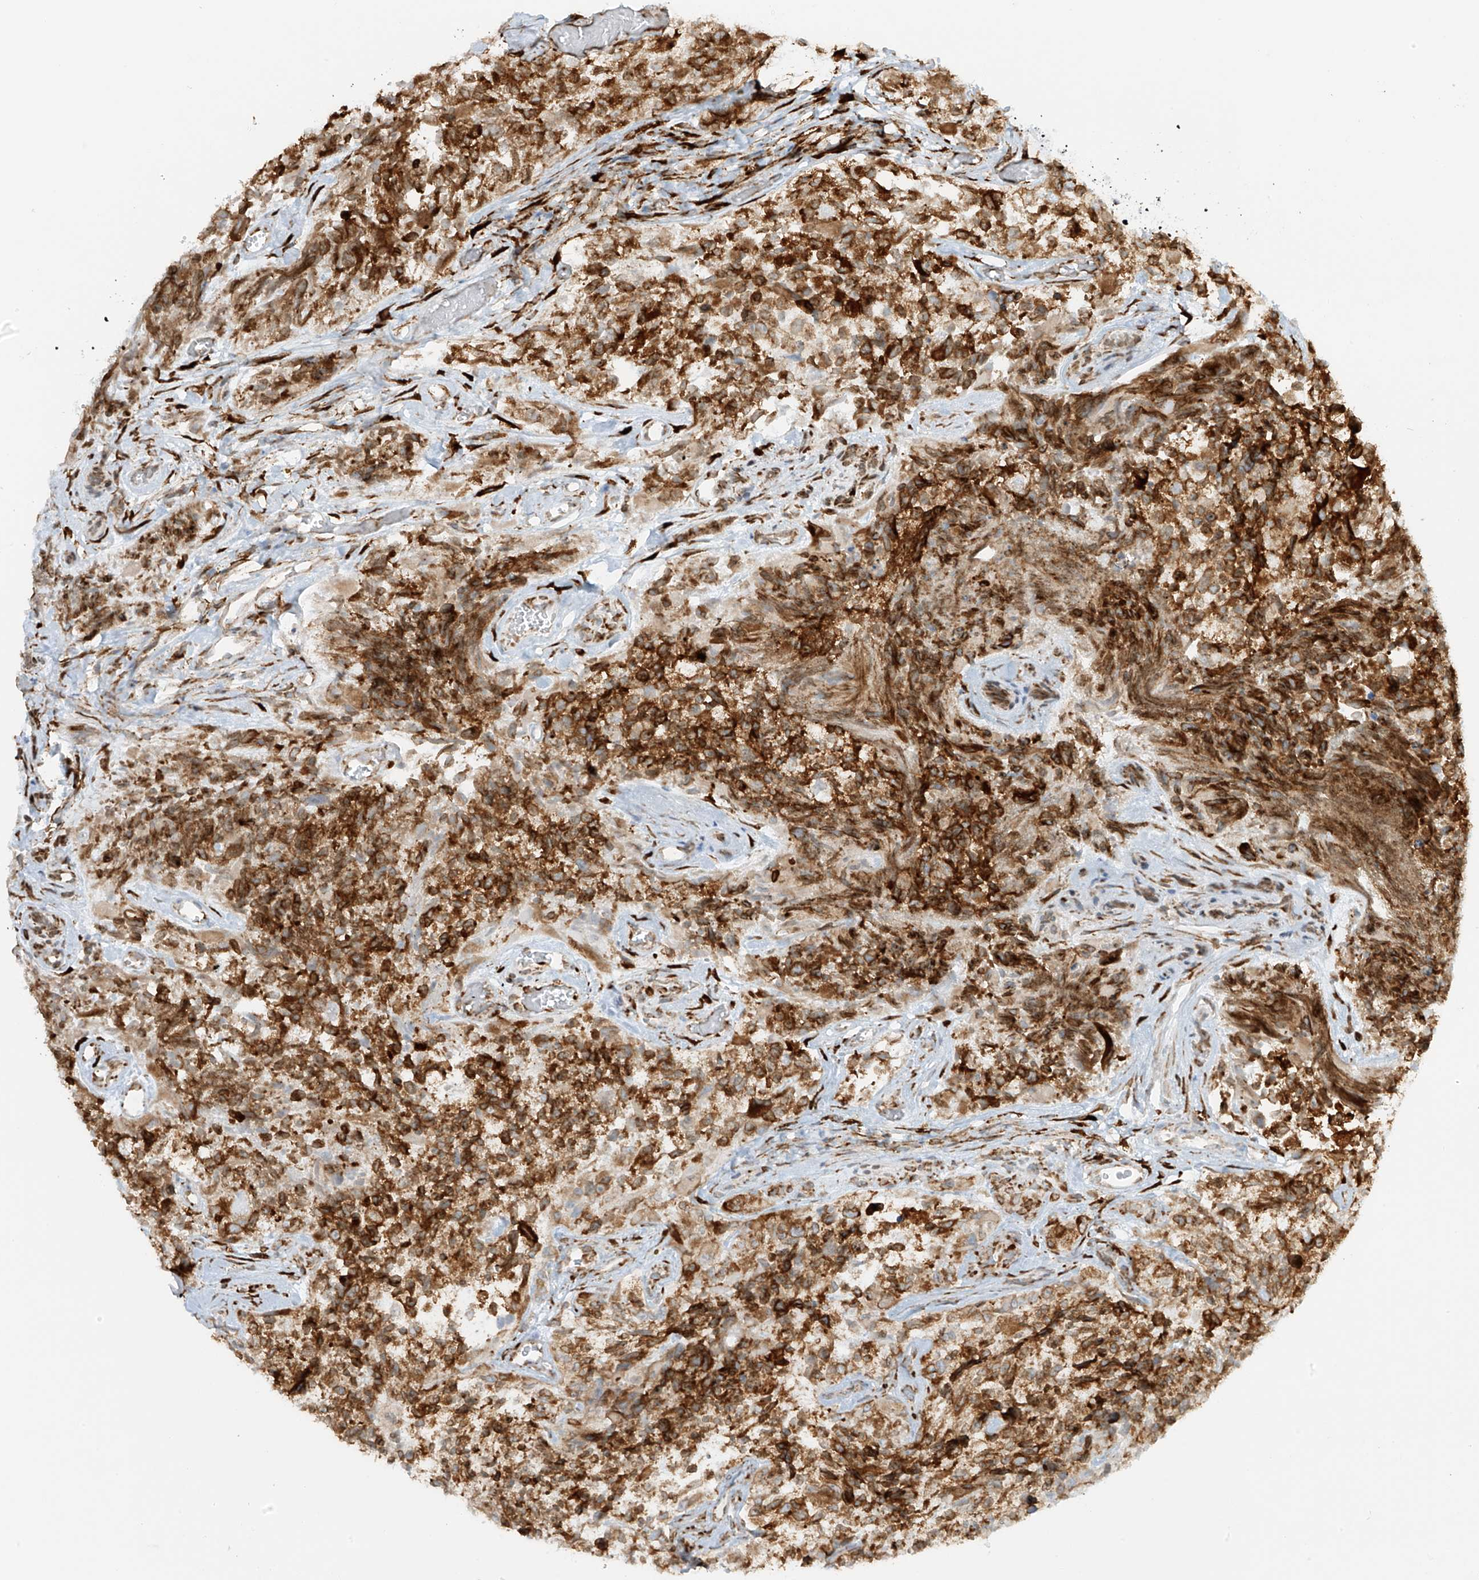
{"staining": {"intensity": "strong", "quantity": ">75%", "location": "cytoplasmic/membranous"}, "tissue": "glioma", "cell_type": "Tumor cells", "image_type": "cancer", "snomed": [{"axis": "morphology", "description": "Glioma, malignant, High grade"}, {"axis": "topography", "description": "Brain"}], "caption": "Glioma was stained to show a protein in brown. There is high levels of strong cytoplasmic/membranous expression in approximately >75% of tumor cells. The protein of interest is shown in brown color, while the nuclei are stained blue.", "gene": "LRRC59", "patient": {"sex": "male", "age": 69}}